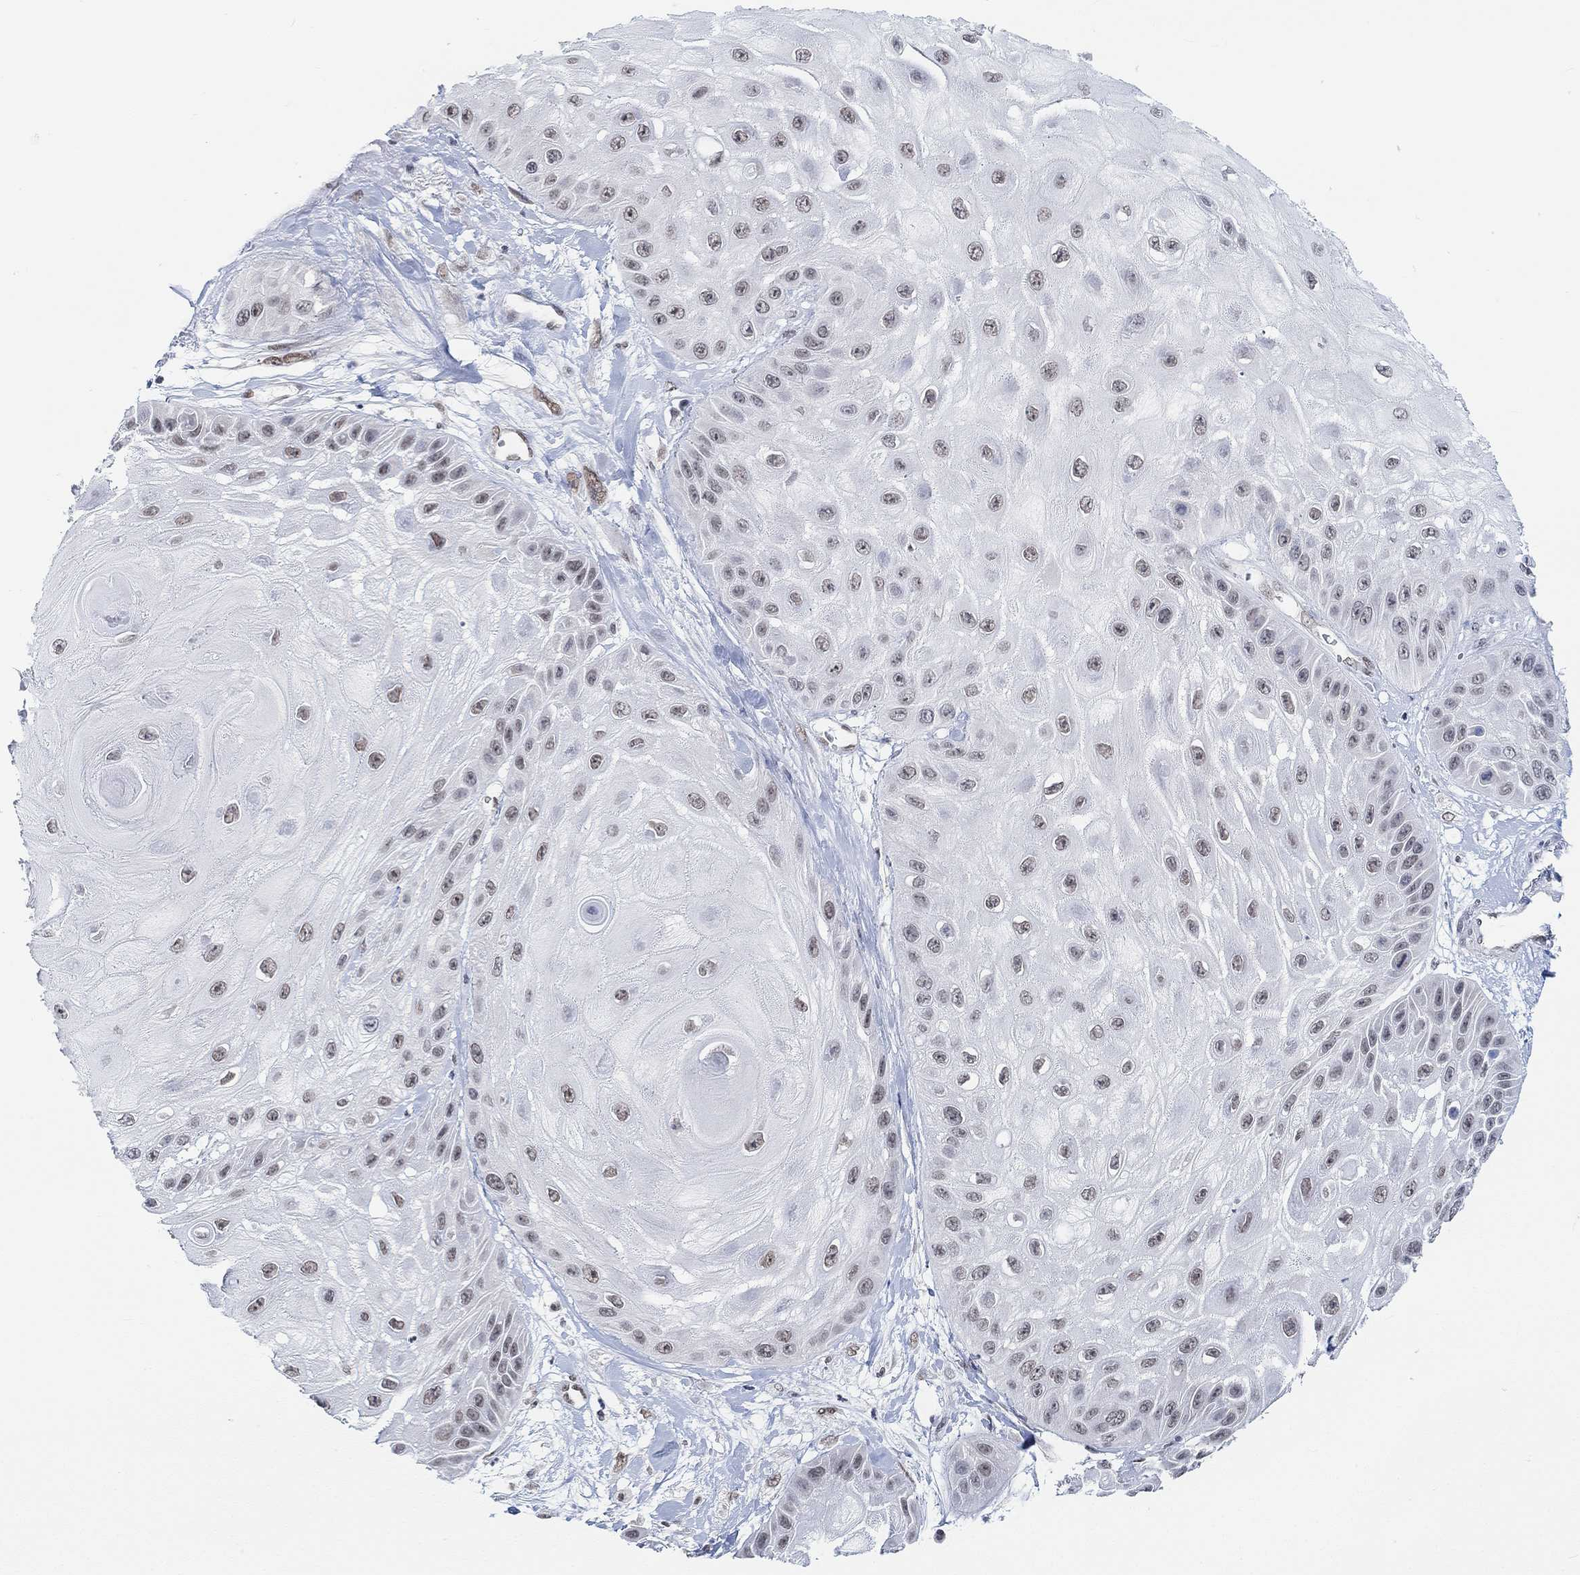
{"staining": {"intensity": "weak", "quantity": "25%-75%", "location": "nuclear"}, "tissue": "skin cancer", "cell_type": "Tumor cells", "image_type": "cancer", "snomed": [{"axis": "morphology", "description": "Normal tissue, NOS"}, {"axis": "morphology", "description": "Squamous cell carcinoma, NOS"}, {"axis": "topography", "description": "Skin"}], "caption": "A micrograph of skin cancer (squamous cell carcinoma) stained for a protein demonstrates weak nuclear brown staining in tumor cells. (IHC, brightfield microscopy, high magnification).", "gene": "PURG", "patient": {"sex": "male", "age": 79}}